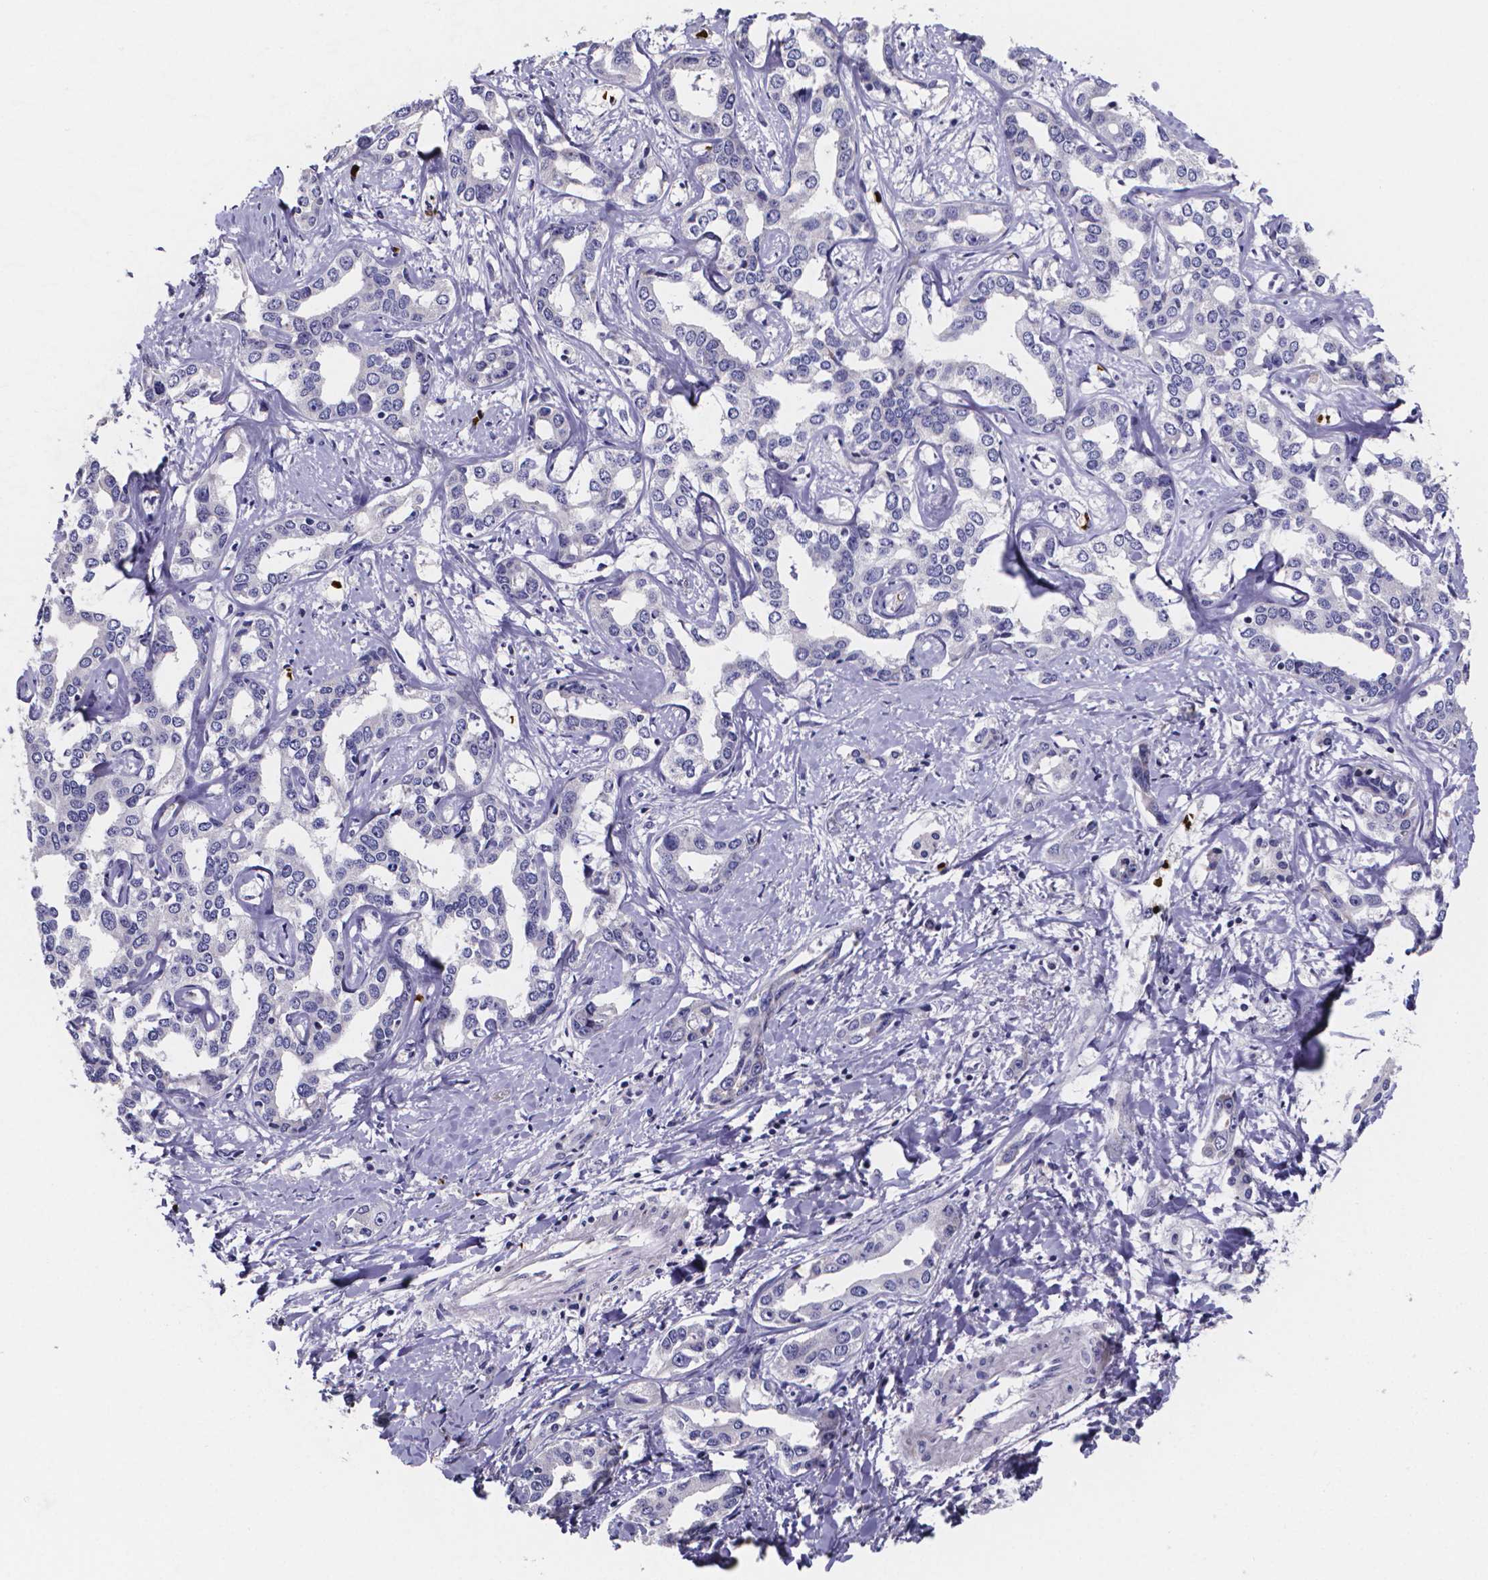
{"staining": {"intensity": "negative", "quantity": "none", "location": "none"}, "tissue": "liver cancer", "cell_type": "Tumor cells", "image_type": "cancer", "snomed": [{"axis": "morphology", "description": "Cholangiocarcinoma"}, {"axis": "topography", "description": "Liver"}], "caption": "Protein analysis of liver cancer (cholangiocarcinoma) reveals no significant staining in tumor cells. (DAB immunohistochemistry (IHC) with hematoxylin counter stain).", "gene": "GABRA3", "patient": {"sex": "male", "age": 59}}